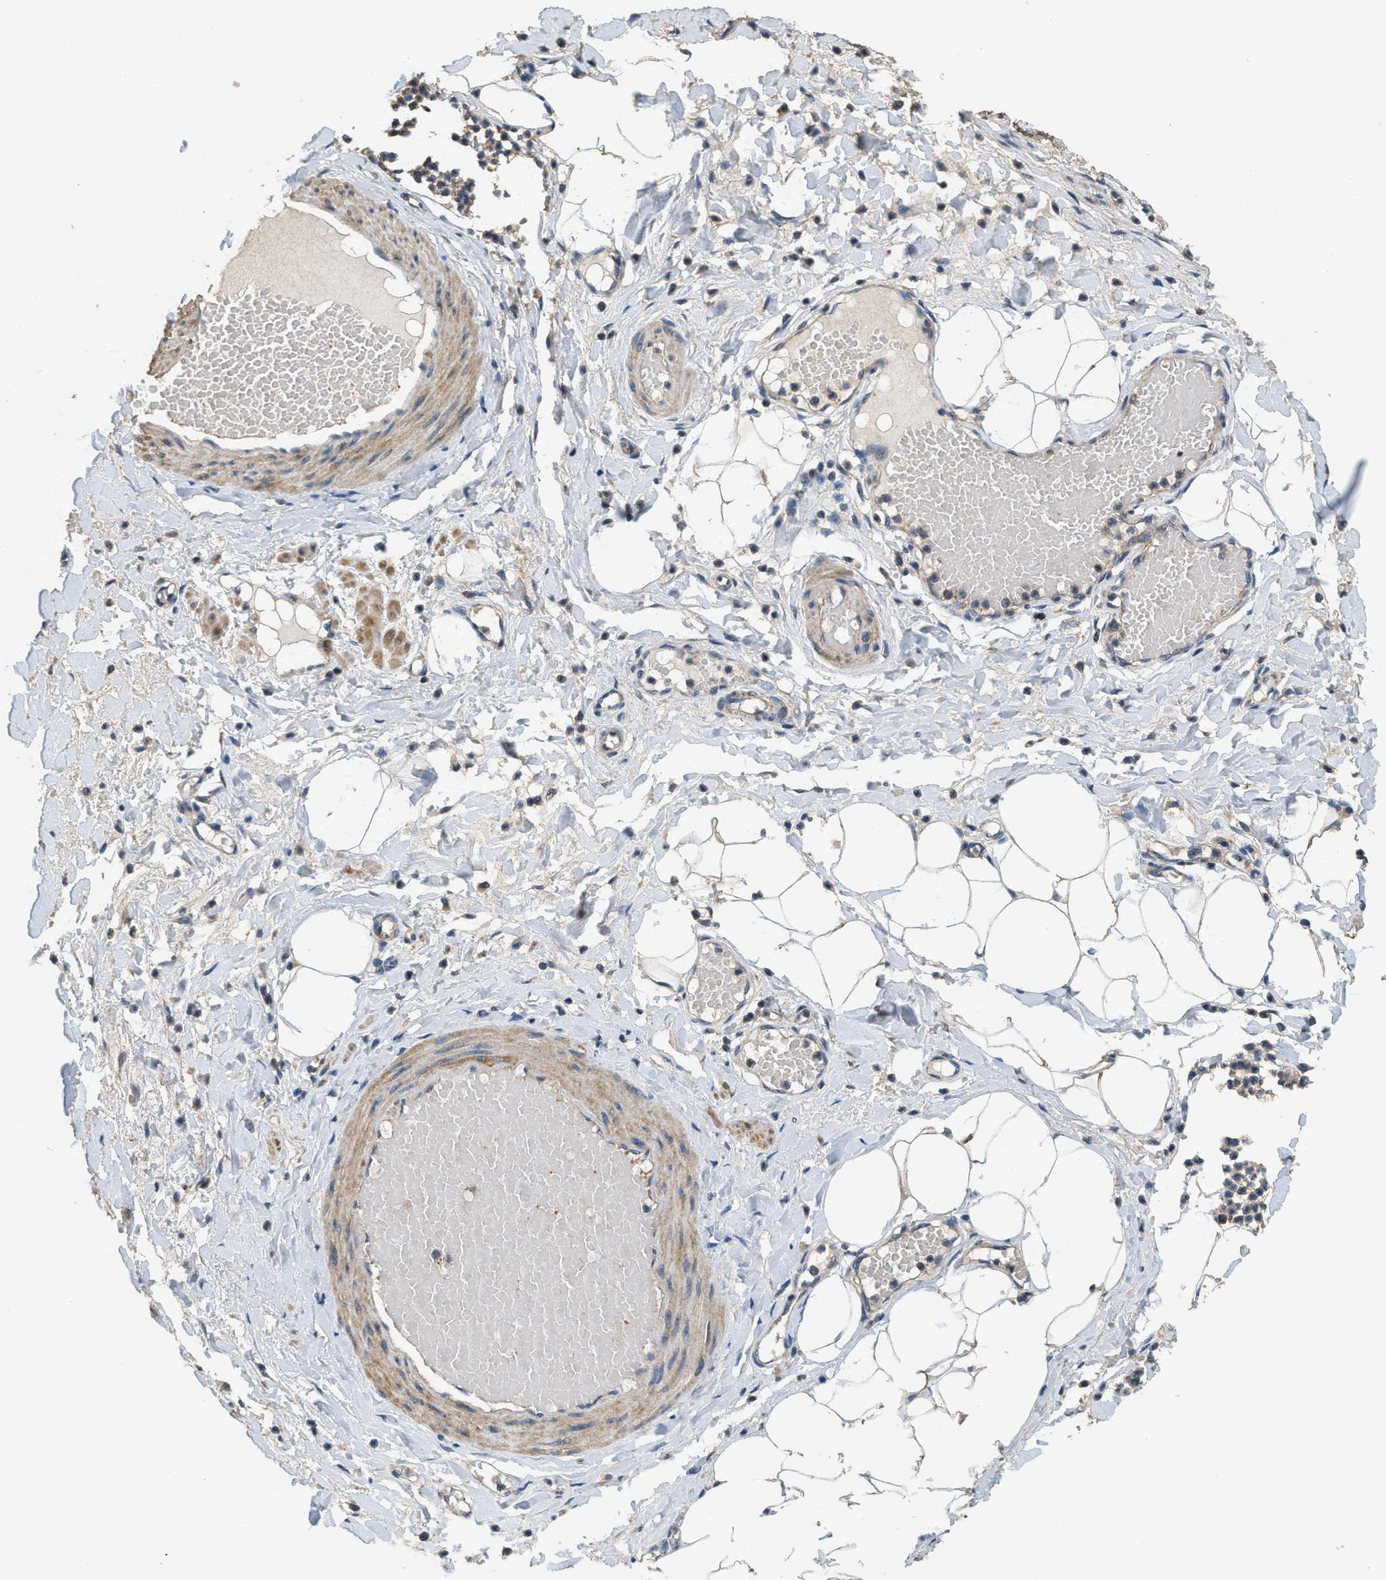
{"staining": {"intensity": "moderate", "quantity": ">75%", "location": "cytoplasmic/membranous"}, "tissue": "adipose tissue", "cell_type": "Adipocytes", "image_type": "normal", "snomed": [{"axis": "morphology", "description": "Normal tissue, NOS"}, {"axis": "topography", "description": "Soft tissue"}, {"axis": "topography", "description": "Vascular tissue"}], "caption": "Brown immunohistochemical staining in unremarkable human adipose tissue reveals moderate cytoplasmic/membranous staining in approximately >75% of adipocytes. Using DAB (brown) and hematoxylin (blue) stains, captured at high magnification using brightfield microscopy.", "gene": "THBS2", "patient": {"sex": "female", "age": 35}}